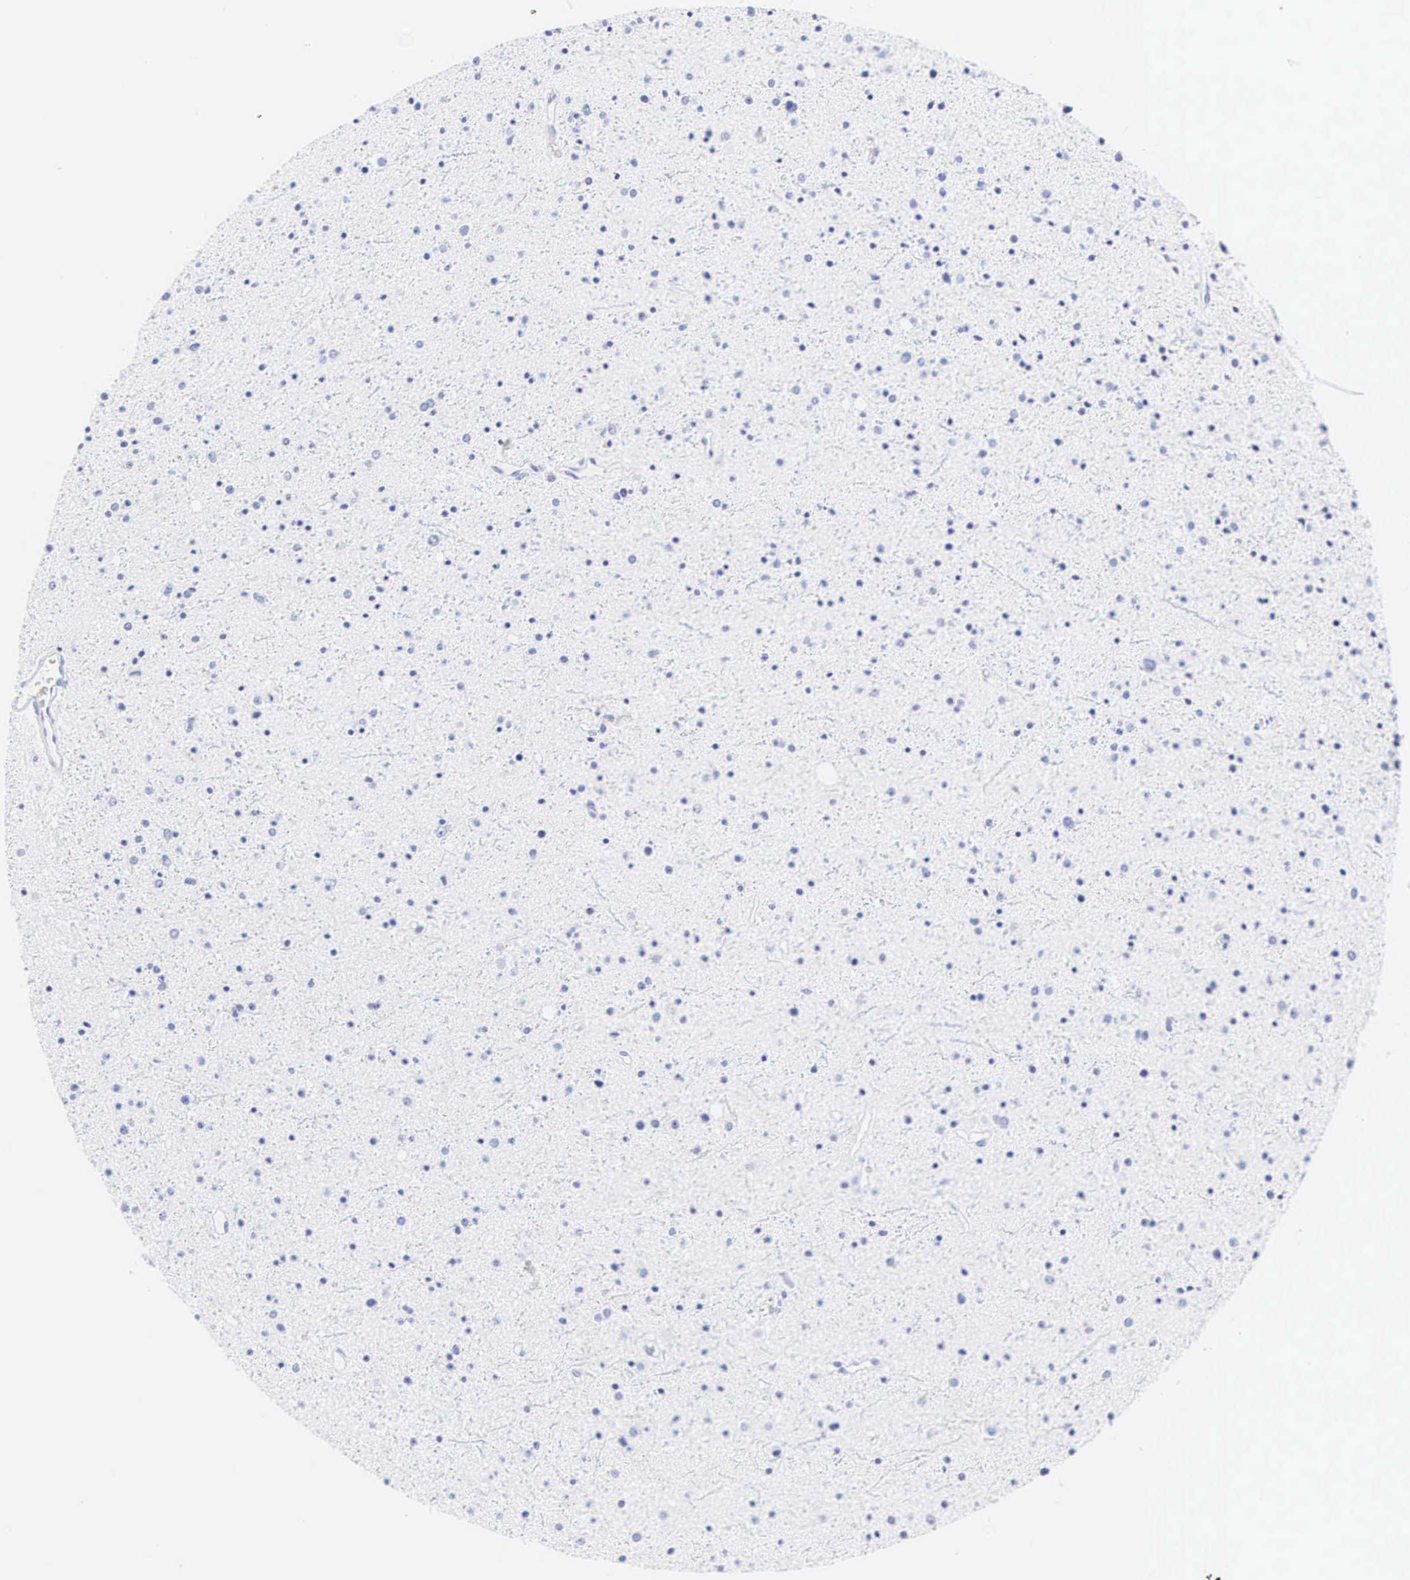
{"staining": {"intensity": "negative", "quantity": "none", "location": "none"}, "tissue": "glioma", "cell_type": "Tumor cells", "image_type": "cancer", "snomed": [{"axis": "morphology", "description": "Glioma, malignant, Low grade"}, {"axis": "topography", "description": "Brain"}], "caption": "Protein analysis of glioma reveals no significant positivity in tumor cells.", "gene": "INS", "patient": {"sex": "female", "age": 46}}